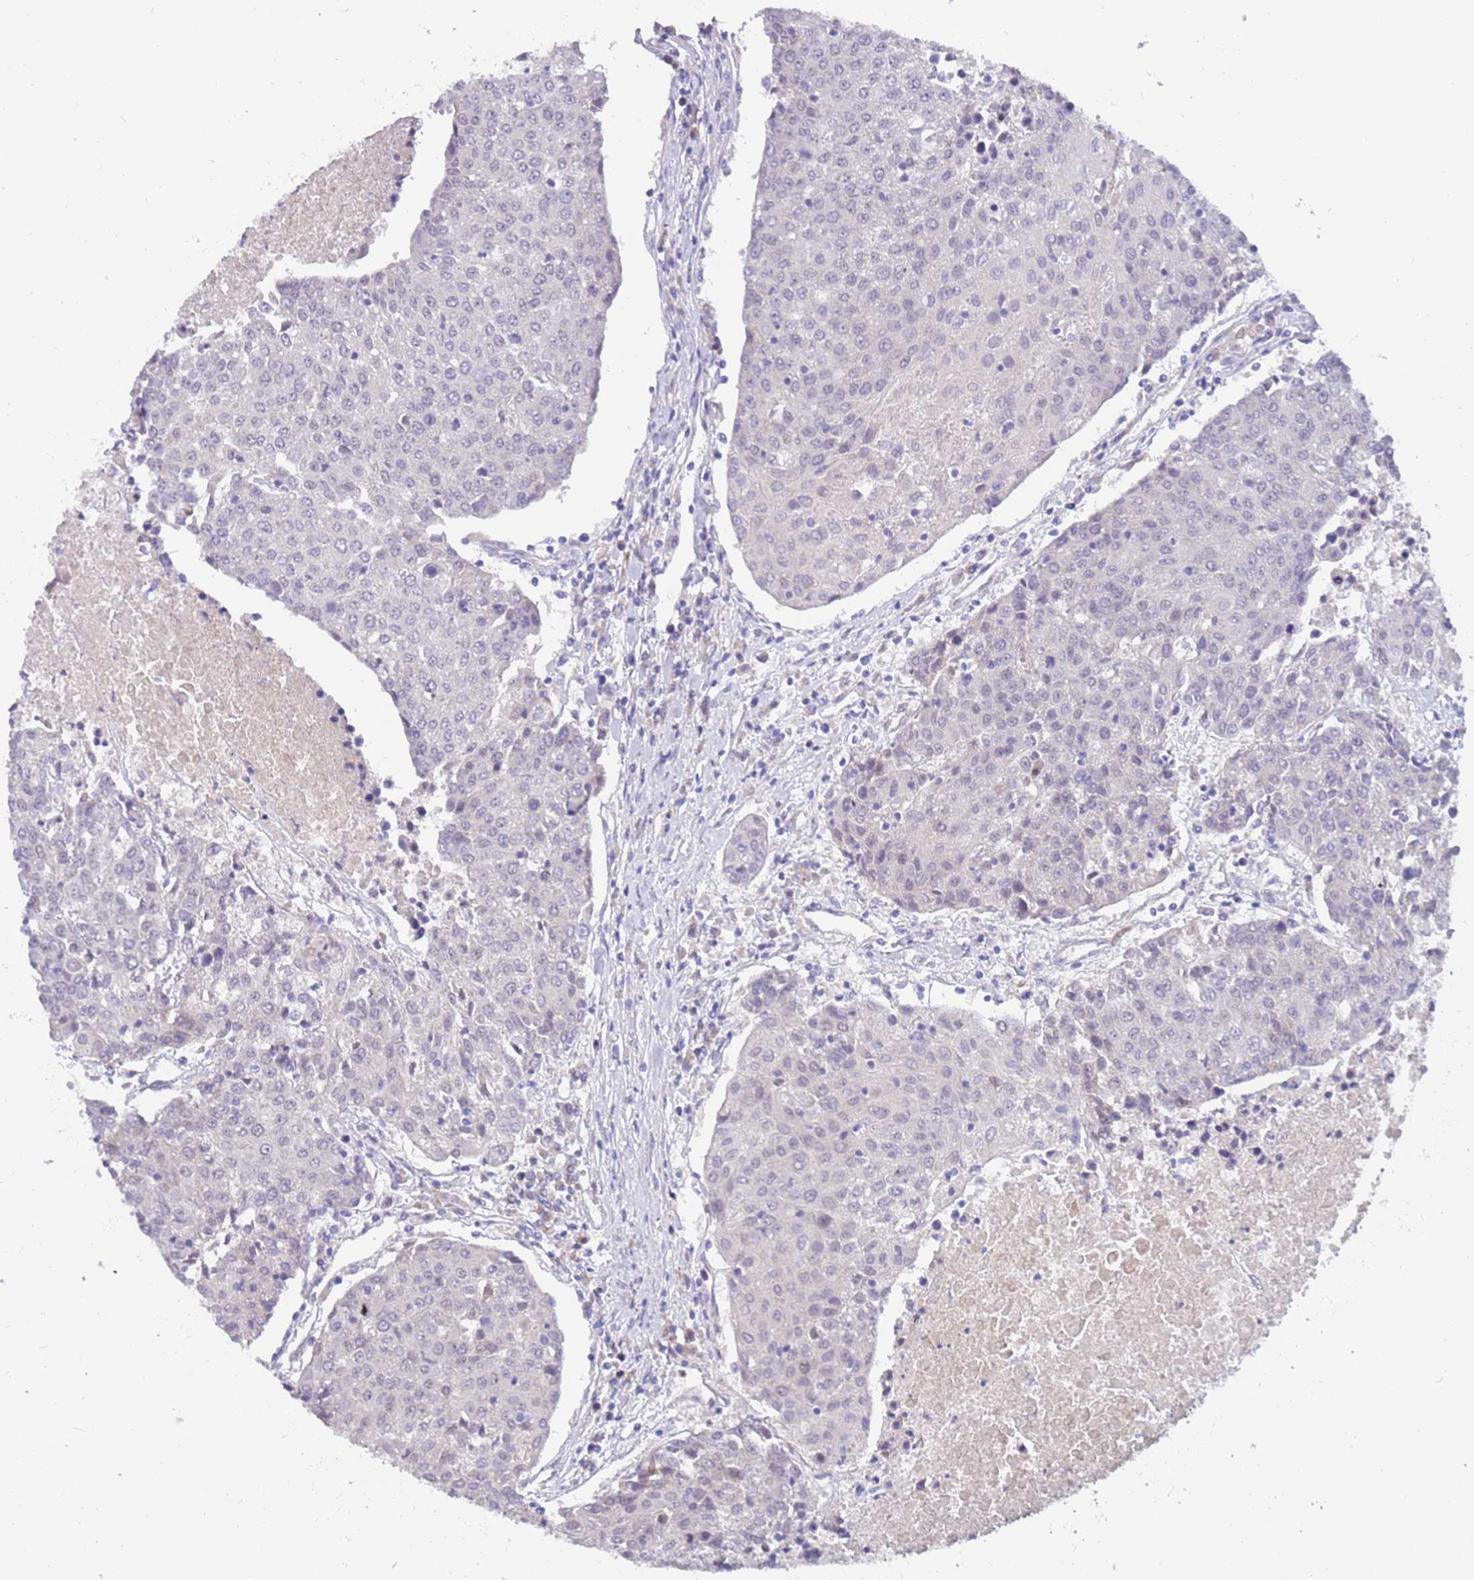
{"staining": {"intensity": "negative", "quantity": "none", "location": "none"}, "tissue": "urothelial cancer", "cell_type": "Tumor cells", "image_type": "cancer", "snomed": [{"axis": "morphology", "description": "Urothelial carcinoma, High grade"}, {"axis": "topography", "description": "Urinary bladder"}], "caption": "This is an IHC image of human high-grade urothelial carcinoma. There is no staining in tumor cells.", "gene": "ZNF746", "patient": {"sex": "female", "age": 85}}